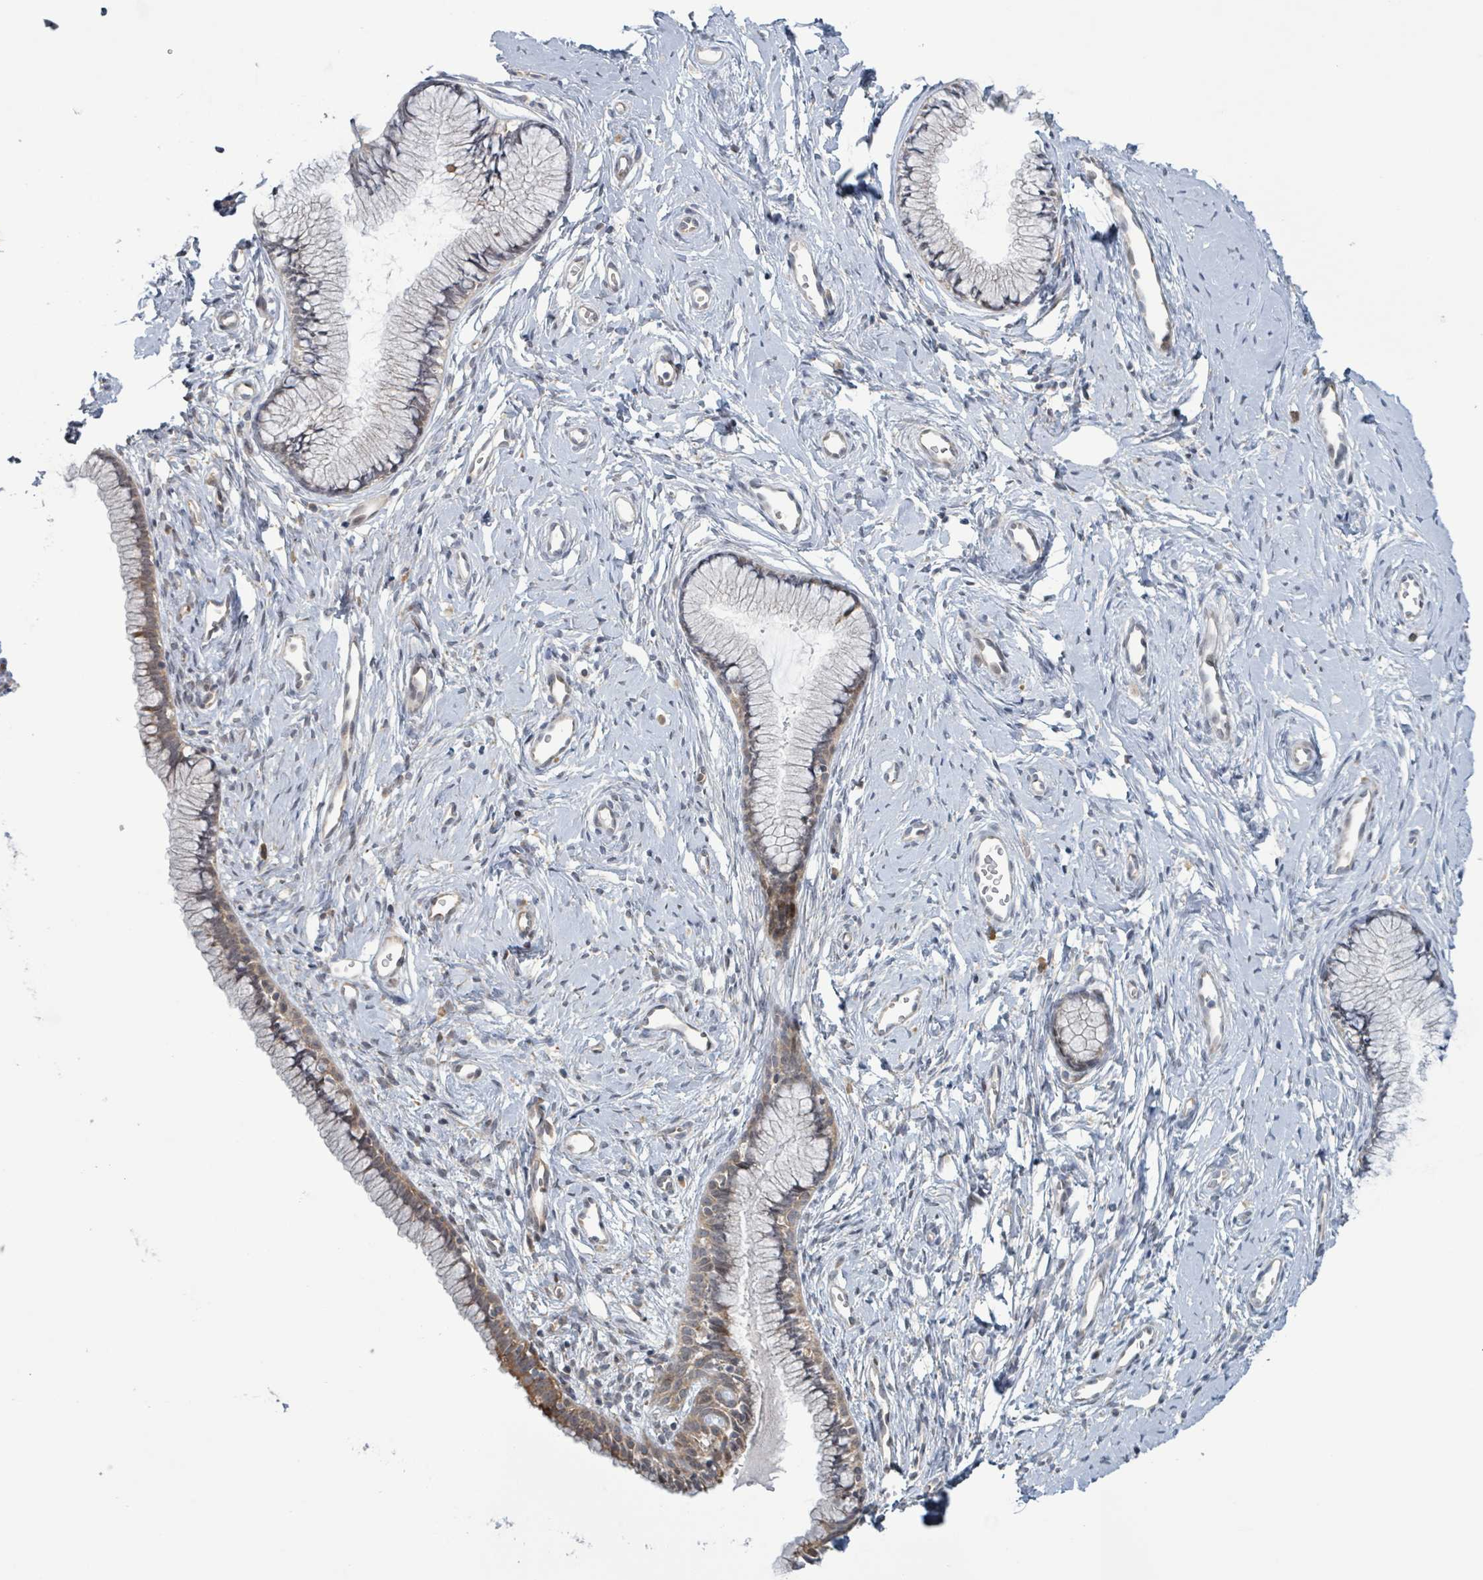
{"staining": {"intensity": "moderate", "quantity": "<25%", "location": "cytoplasmic/membranous"}, "tissue": "cervix", "cell_type": "Glandular cells", "image_type": "normal", "snomed": [{"axis": "morphology", "description": "Normal tissue, NOS"}, {"axis": "topography", "description": "Cervix"}], "caption": "IHC histopathology image of normal human cervix stained for a protein (brown), which displays low levels of moderate cytoplasmic/membranous expression in about <25% of glandular cells.", "gene": "RPL32", "patient": {"sex": "female", "age": 40}}